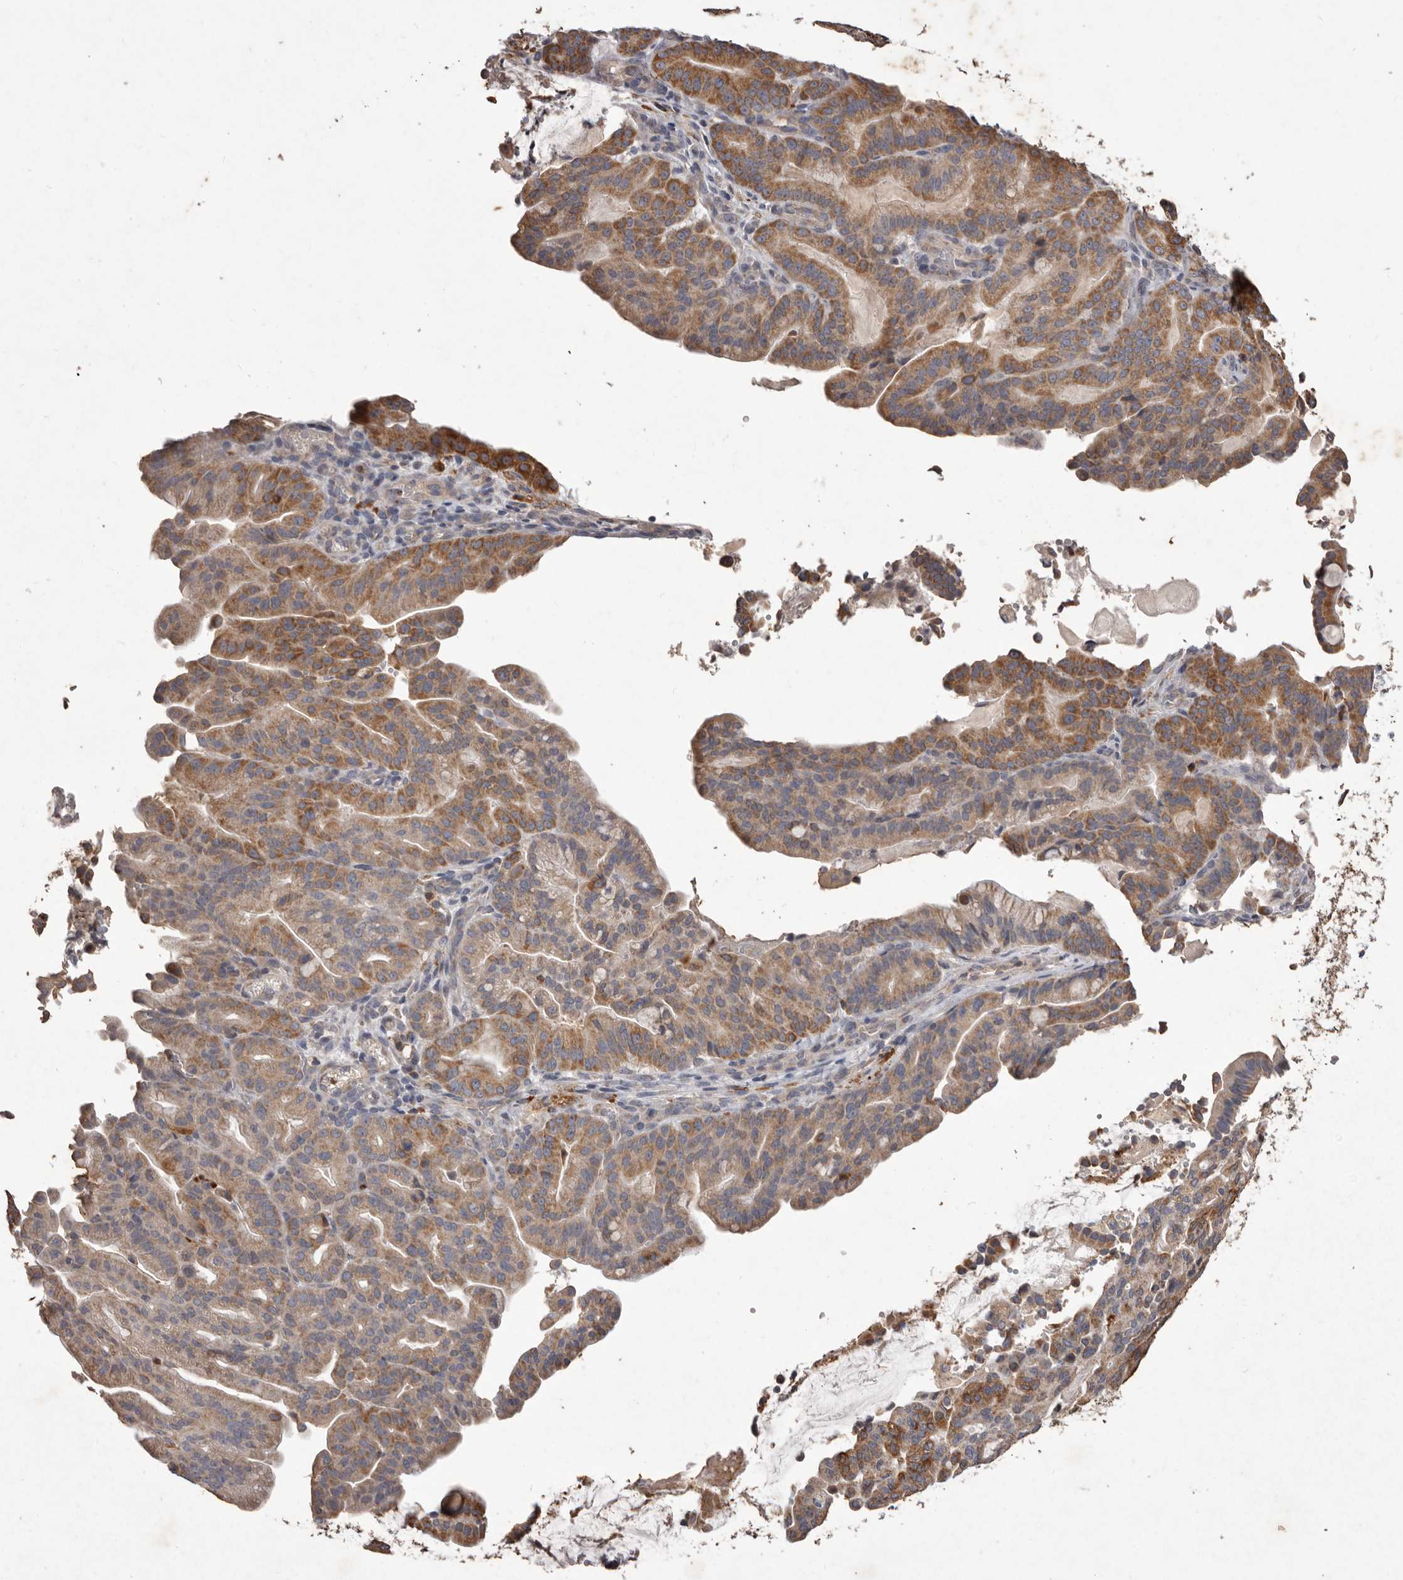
{"staining": {"intensity": "moderate", "quantity": ">75%", "location": "cytoplasmic/membranous"}, "tissue": "pancreatic cancer", "cell_type": "Tumor cells", "image_type": "cancer", "snomed": [{"axis": "morphology", "description": "Adenocarcinoma, NOS"}, {"axis": "topography", "description": "Pancreas"}], "caption": "IHC of pancreatic cancer displays medium levels of moderate cytoplasmic/membranous staining in about >75% of tumor cells.", "gene": "CXCL14", "patient": {"sex": "male", "age": 63}}